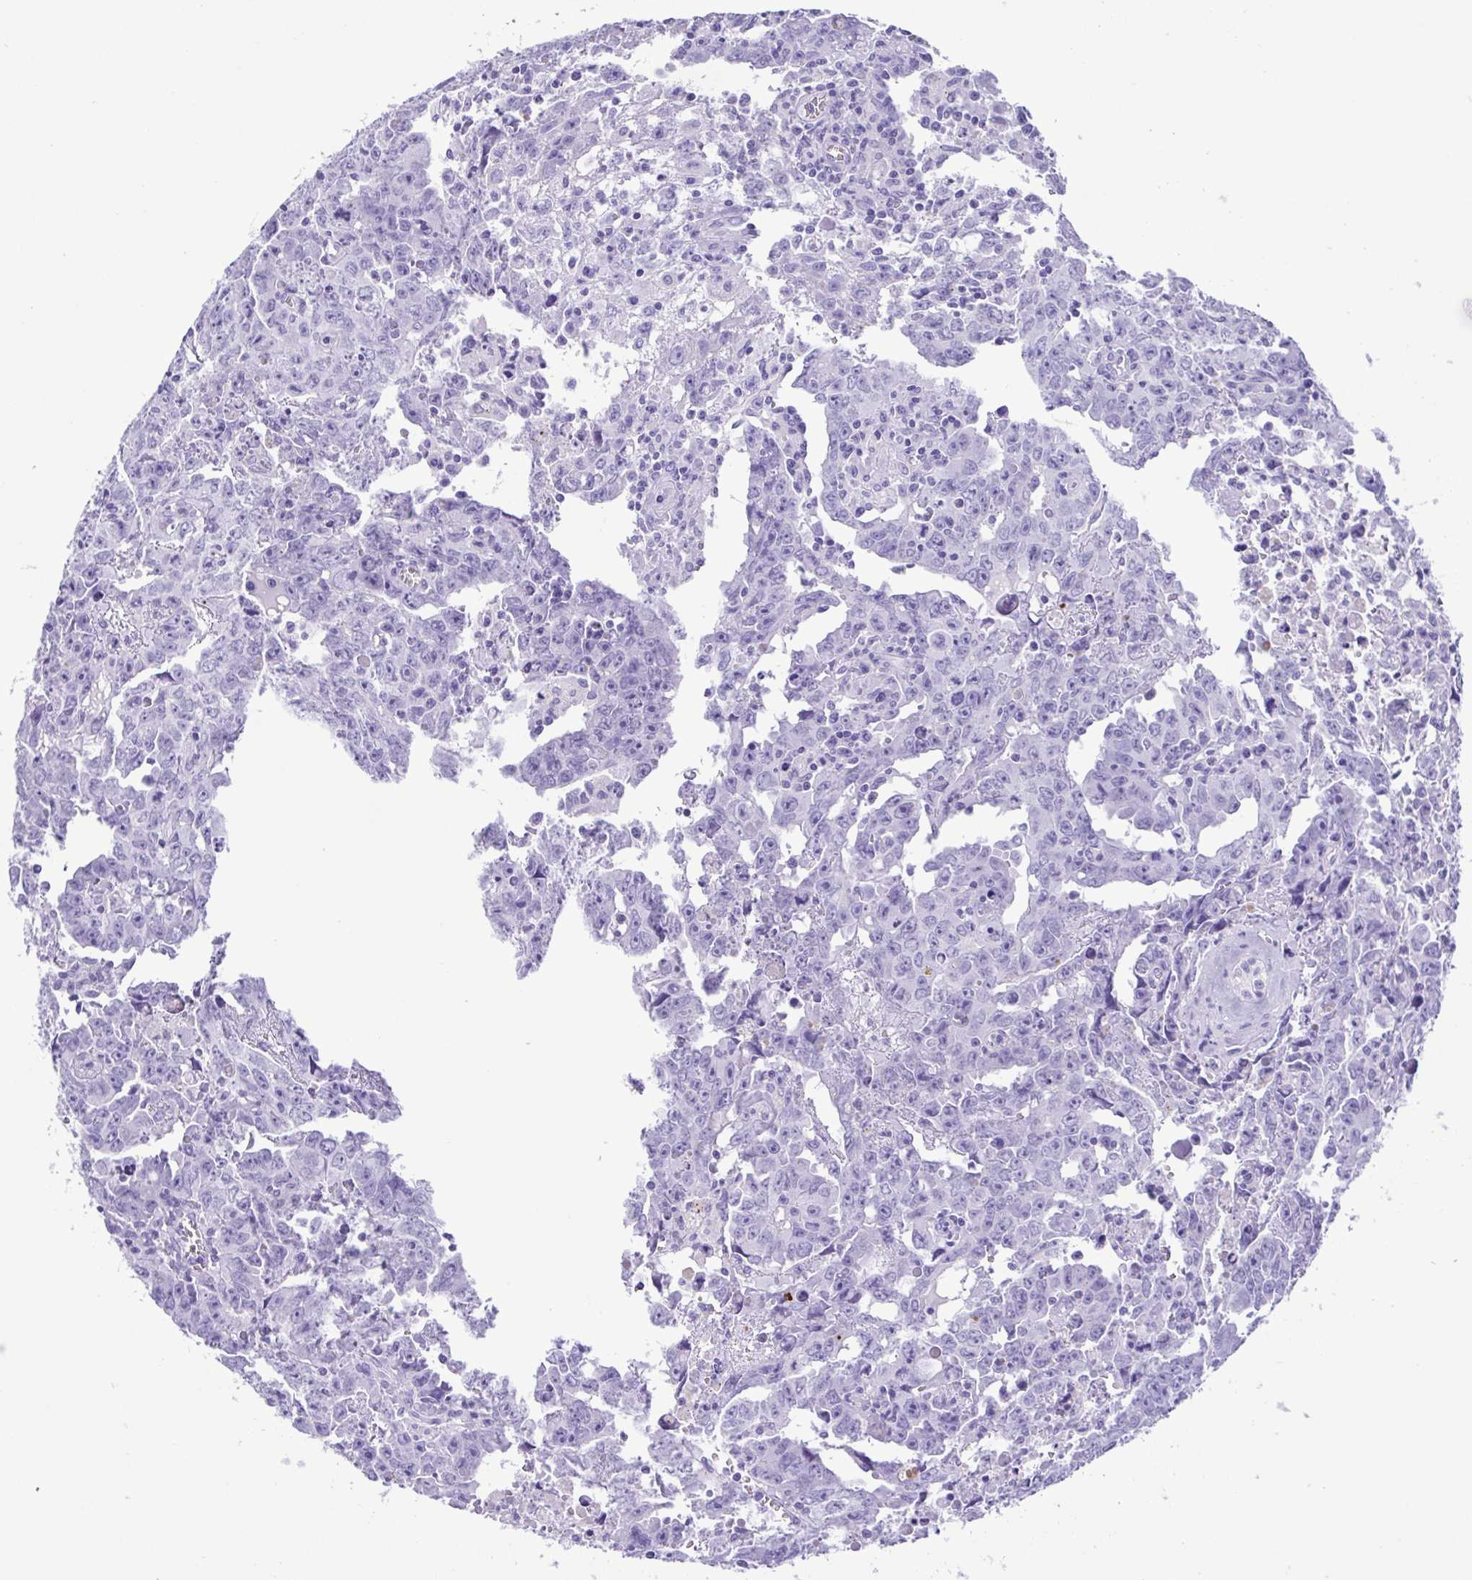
{"staining": {"intensity": "negative", "quantity": "none", "location": "none"}, "tissue": "testis cancer", "cell_type": "Tumor cells", "image_type": "cancer", "snomed": [{"axis": "morphology", "description": "Carcinoma, Embryonal, NOS"}, {"axis": "topography", "description": "Testis"}], "caption": "Photomicrograph shows no protein staining in tumor cells of testis cancer (embryonal carcinoma) tissue.", "gene": "OVGP1", "patient": {"sex": "male", "age": 22}}